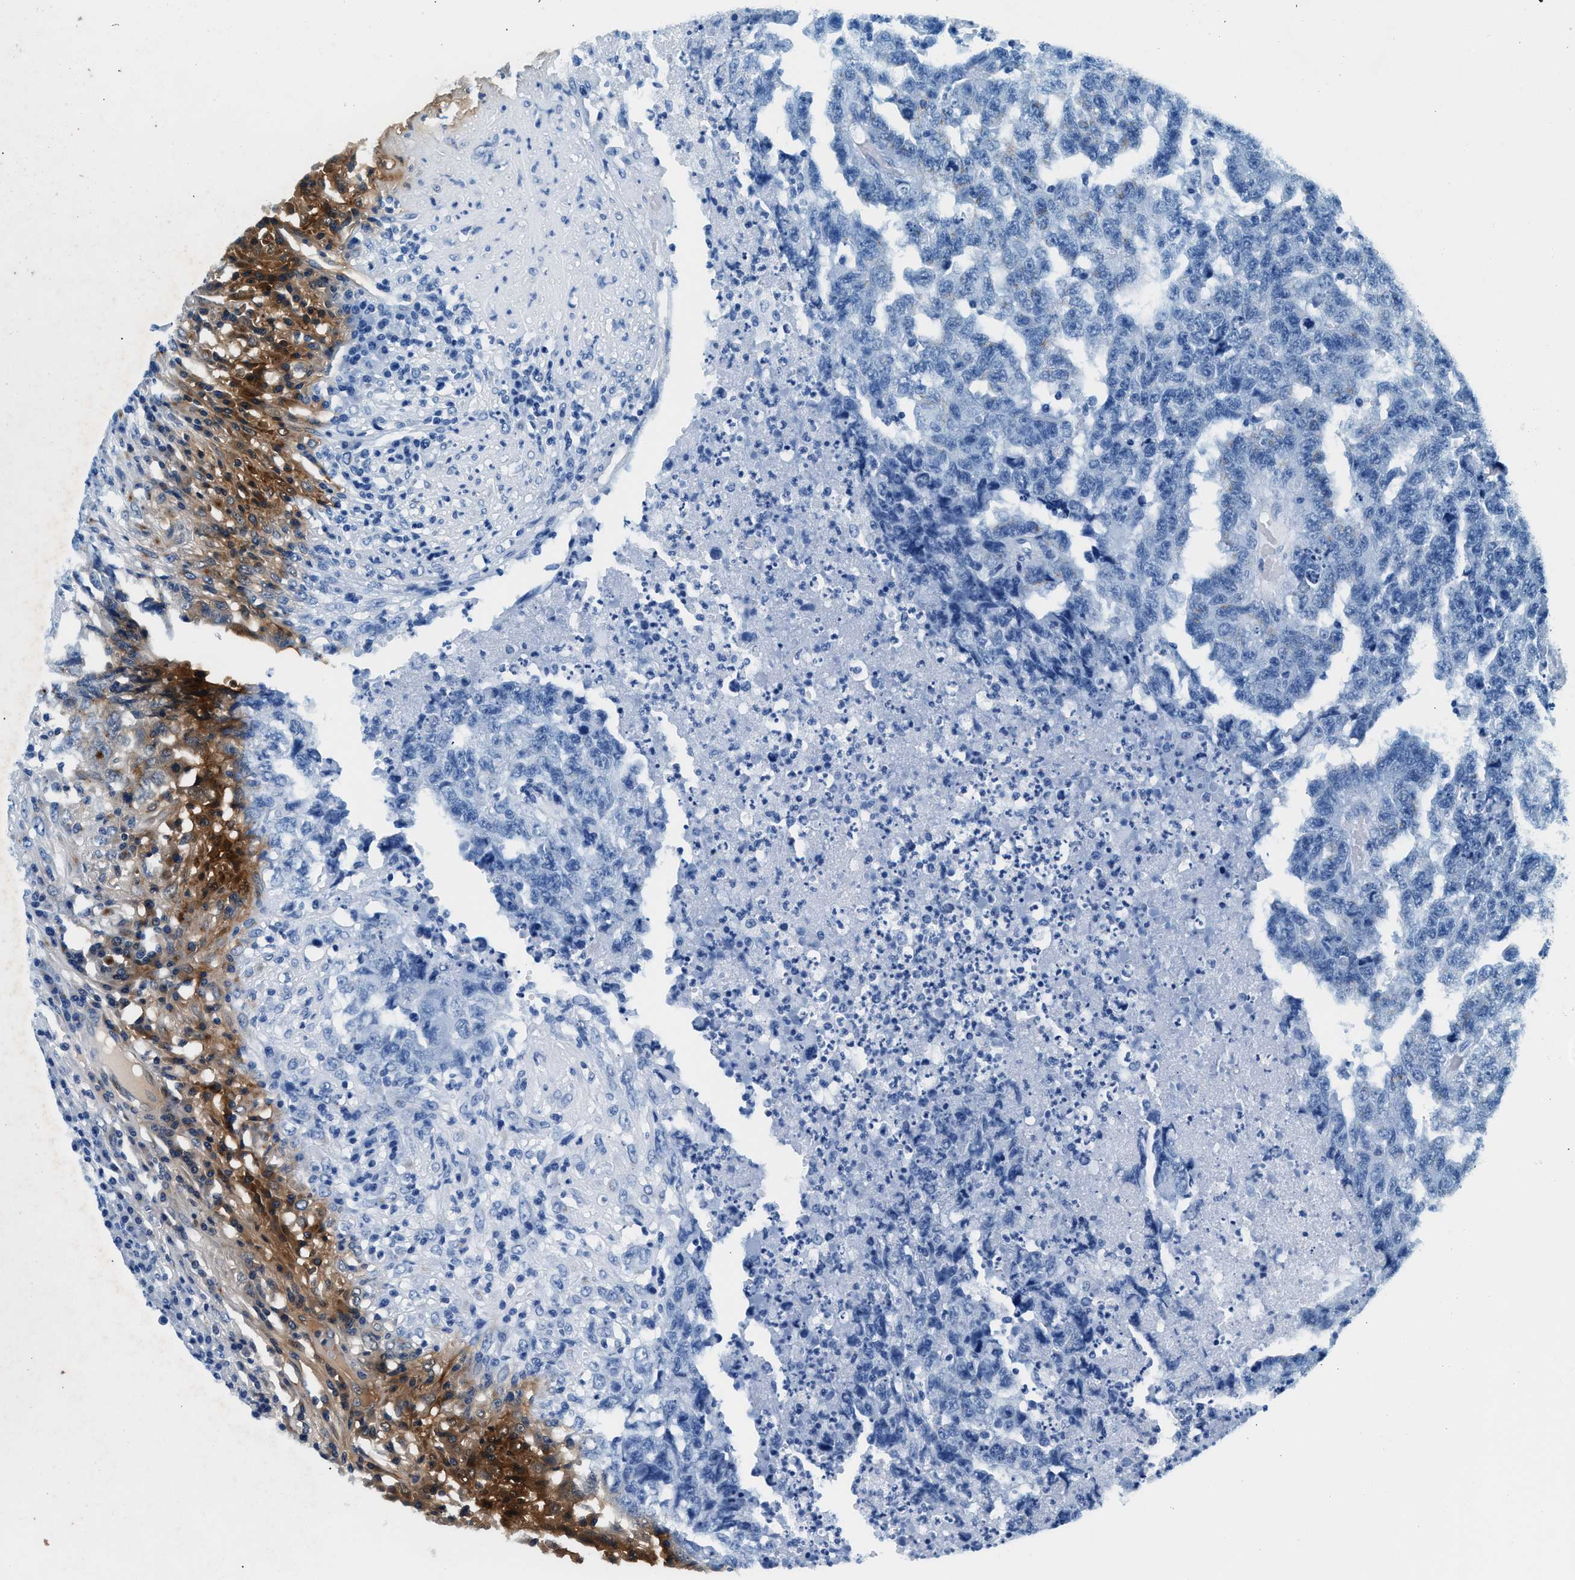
{"staining": {"intensity": "moderate", "quantity": "25%-75%", "location": "cytoplasmic/membranous"}, "tissue": "testis cancer", "cell_type": "Tumor cells", "image_type": "cancer", "snomed": [{"axis": "morphology", "description": "Necrosis, NOS"}, {"axis": "morphology", "description": "Carcinoma, Embryonal, NOS"}, {"axis": "topography", "description": "Testis"}], "caption": "Embryonal carcinoma (testis) stained with a protein marker shows moderate staining in tumor cells.", "gene": "VPS53", "patient": {"sex": "male", "age": 19}}